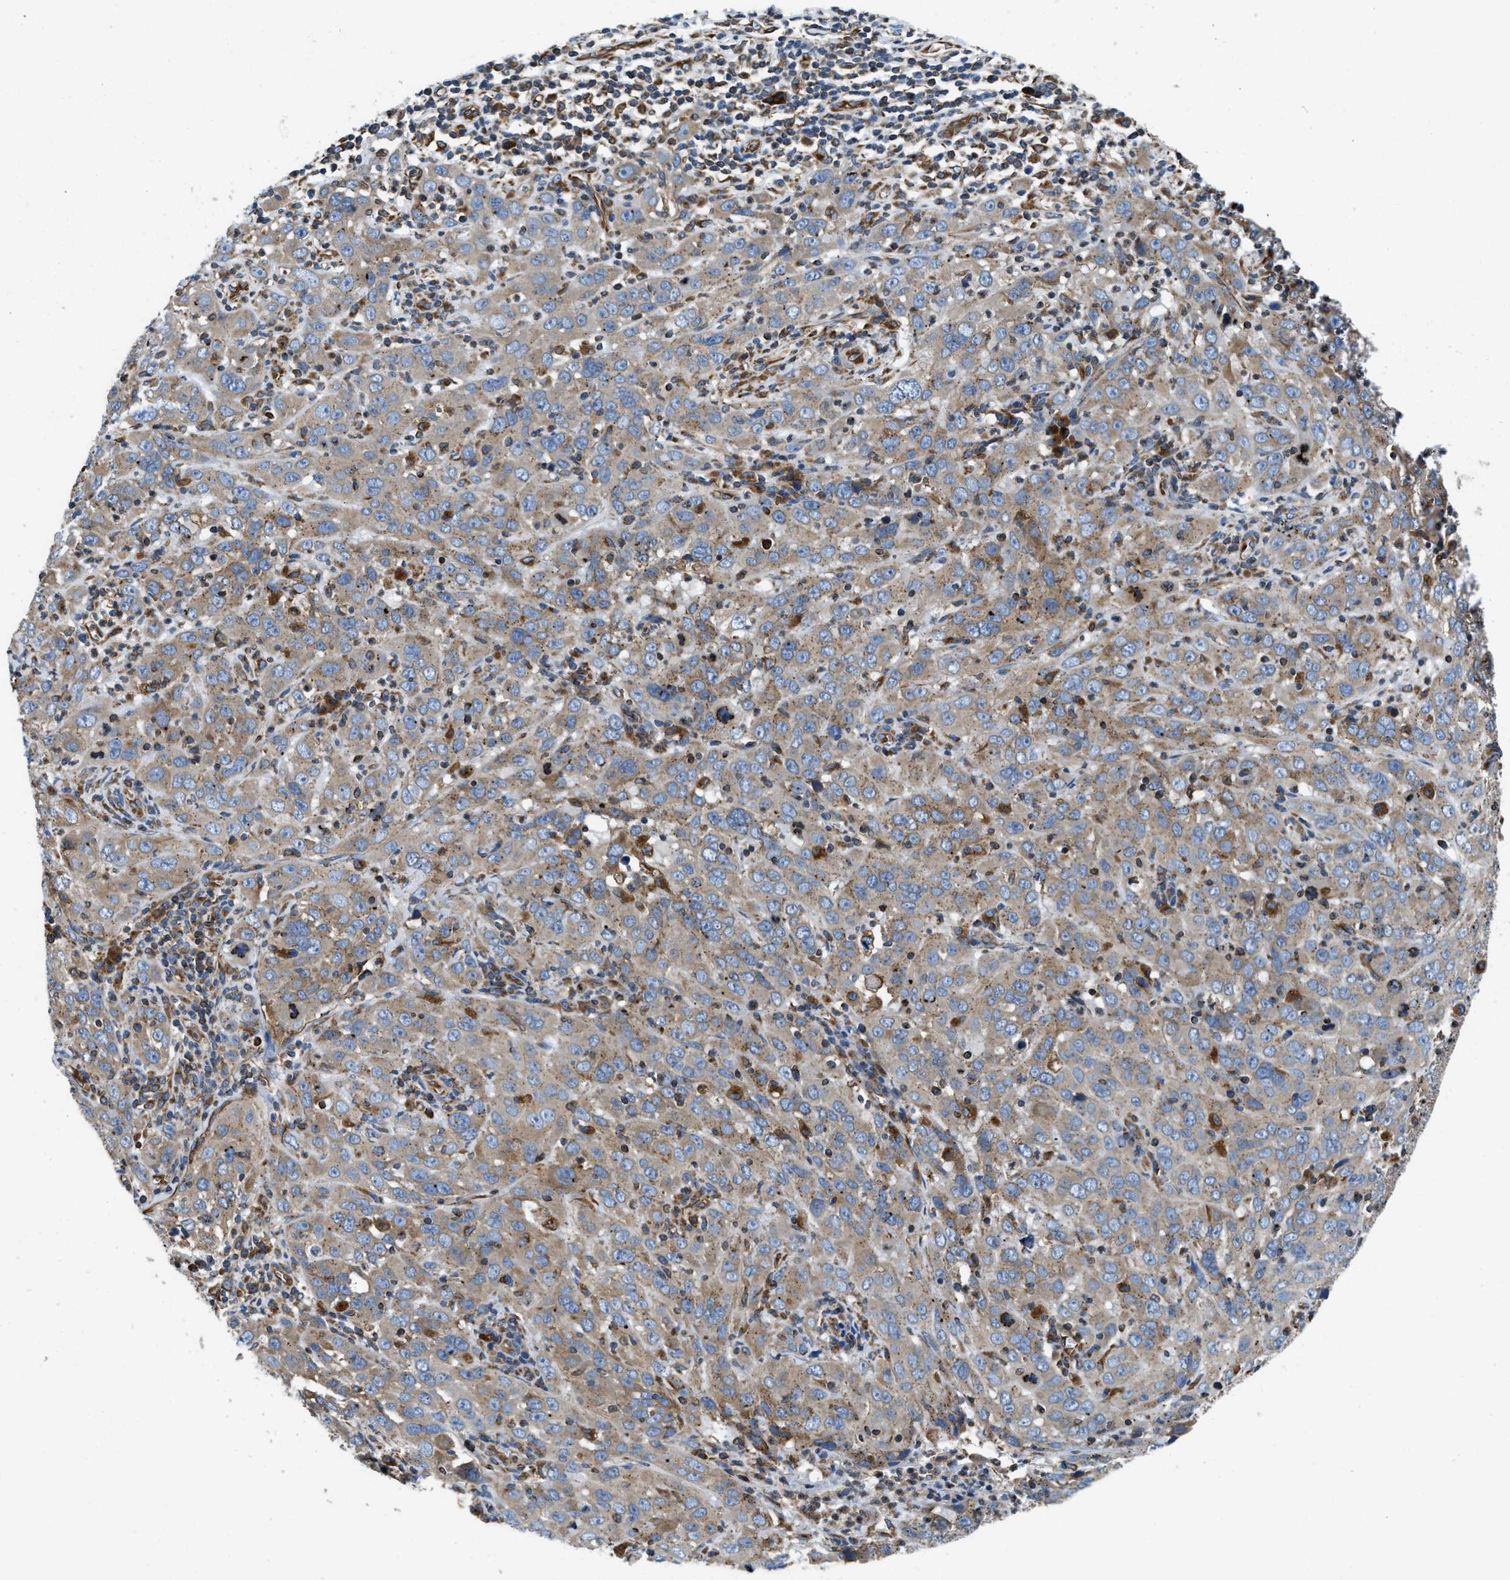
{"staining": {"intensity": "weak", "quantity": ">75%", "location": "cytoplasmic/membranous"}, "tissue": "cervical cancer", "cell_type": "Tumor cells", "image_type": "cancer", "snomed": [{"axis": "morphology", "description": "Squamous cell carcinoma, NOS"}, {"axis": "topography", "description": "Cervix"}], "caption": "The image reveals a brown stain indicating the presence of a protein in the cytoplasmic/membranous of tumor cells in cervical cancer.", "gene": "HSD17B12", "patient": {"sex": "female", "age": 32}}